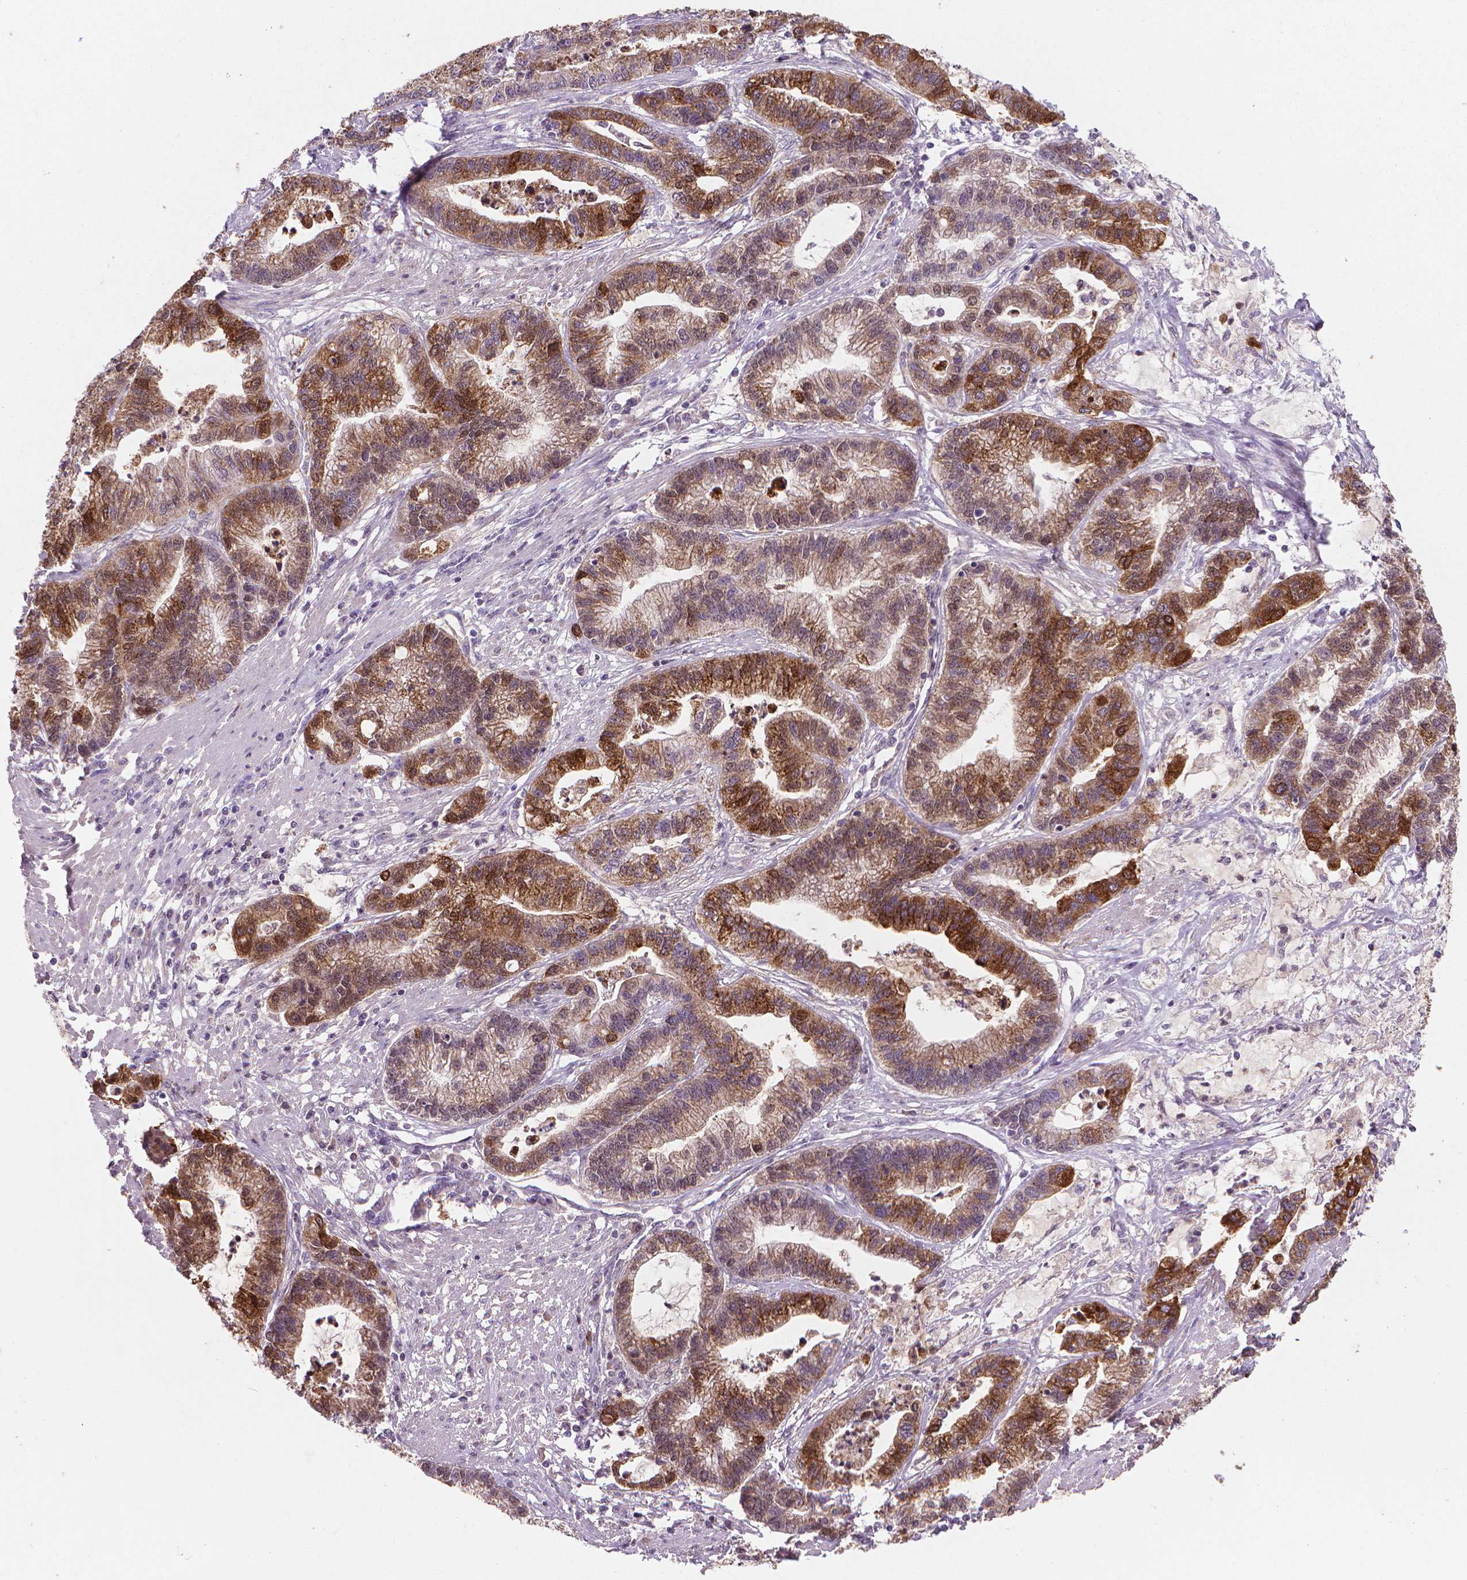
{"staining": {"intensity": "strong", "quantity": ">75%", "location": "cytoplasmic/membranous"}, "tissue": "stomach cancer", "cell_type": "Tumor cells", "image_type": "cancer", "snomed": [{"axis": "morphology", "description": "Adenocarcinoma, NOS"}, {"axis": "topography", "description": "Stomach"}], "caption": "Protein staining displays strong cytoplasmic/membranous positivity in approximately >75% of tumor cells in stomach cancer (adenocarcinoma).", "gene": "MUC1", "patient": {"sex": "male", "age": 83}}